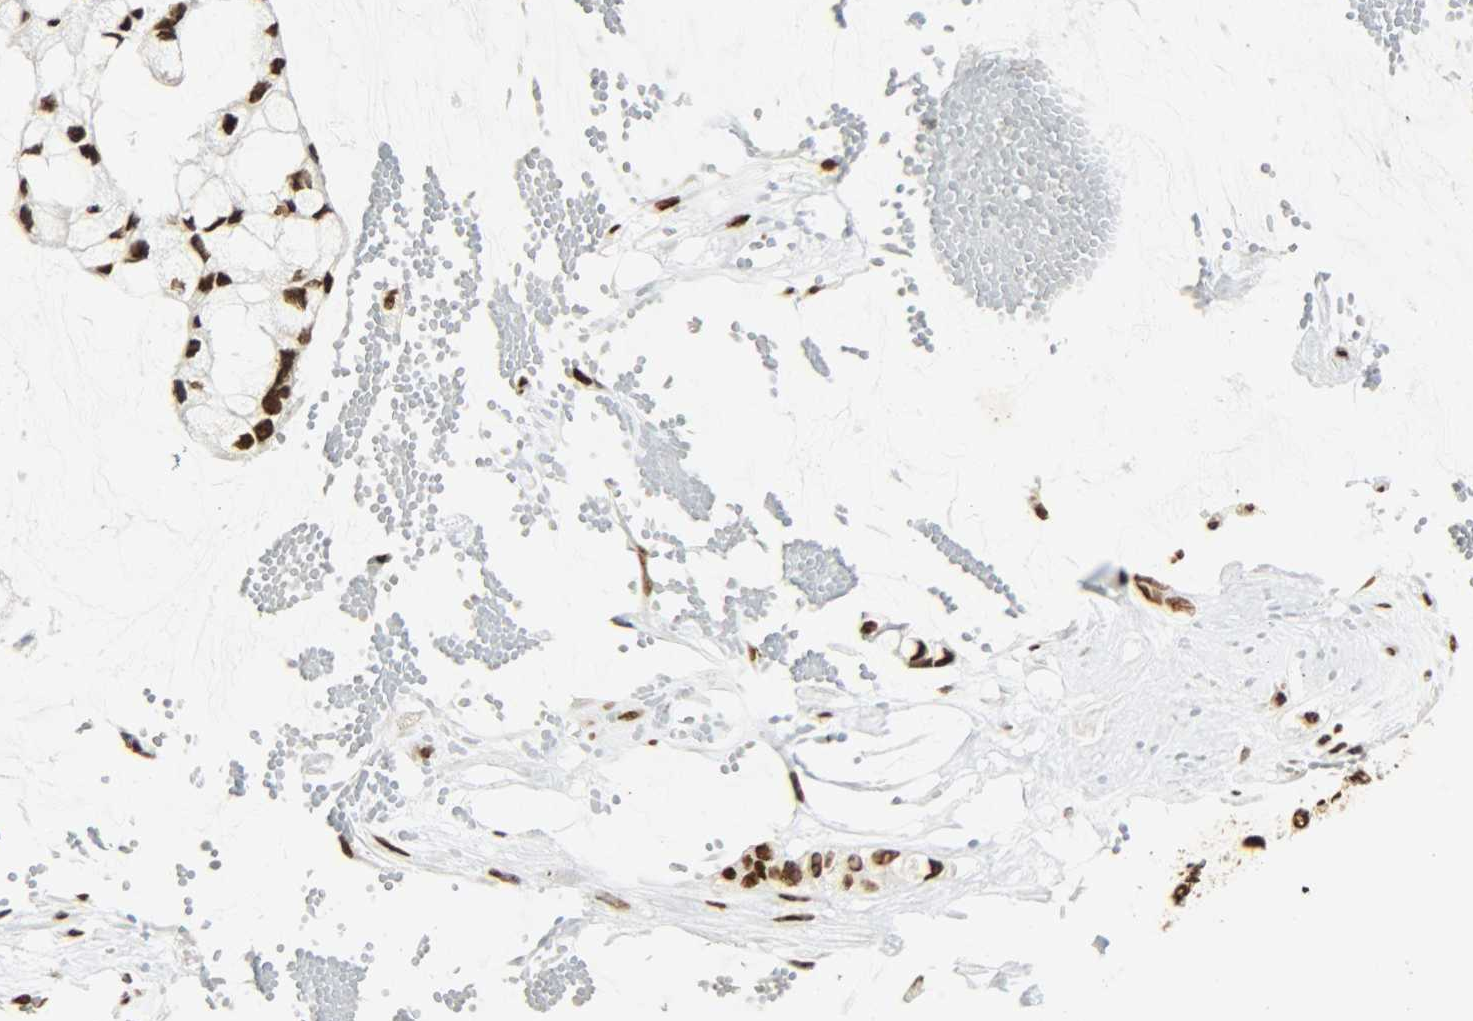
{"staining": {"intensity": "strong", "quantity": ">75%", "location": "nuclear"}, "tissue": "ovarian cancer", "cell_type": "Tumor cells", "image_type": "cancer", "snomed": [{"axis": "morphology", "description": "Cystadenocarcinoma, mucinous, NOS"}, {"axis": "topography", "description": "Ovary"}], "caption": "This is a micrograph of IHC staining of ovarian cancer, which shows strong staining in the nuclear of tumor cells.", "gene": "KHDRBS1", "patient": {"sex": "female", "age": 39}}